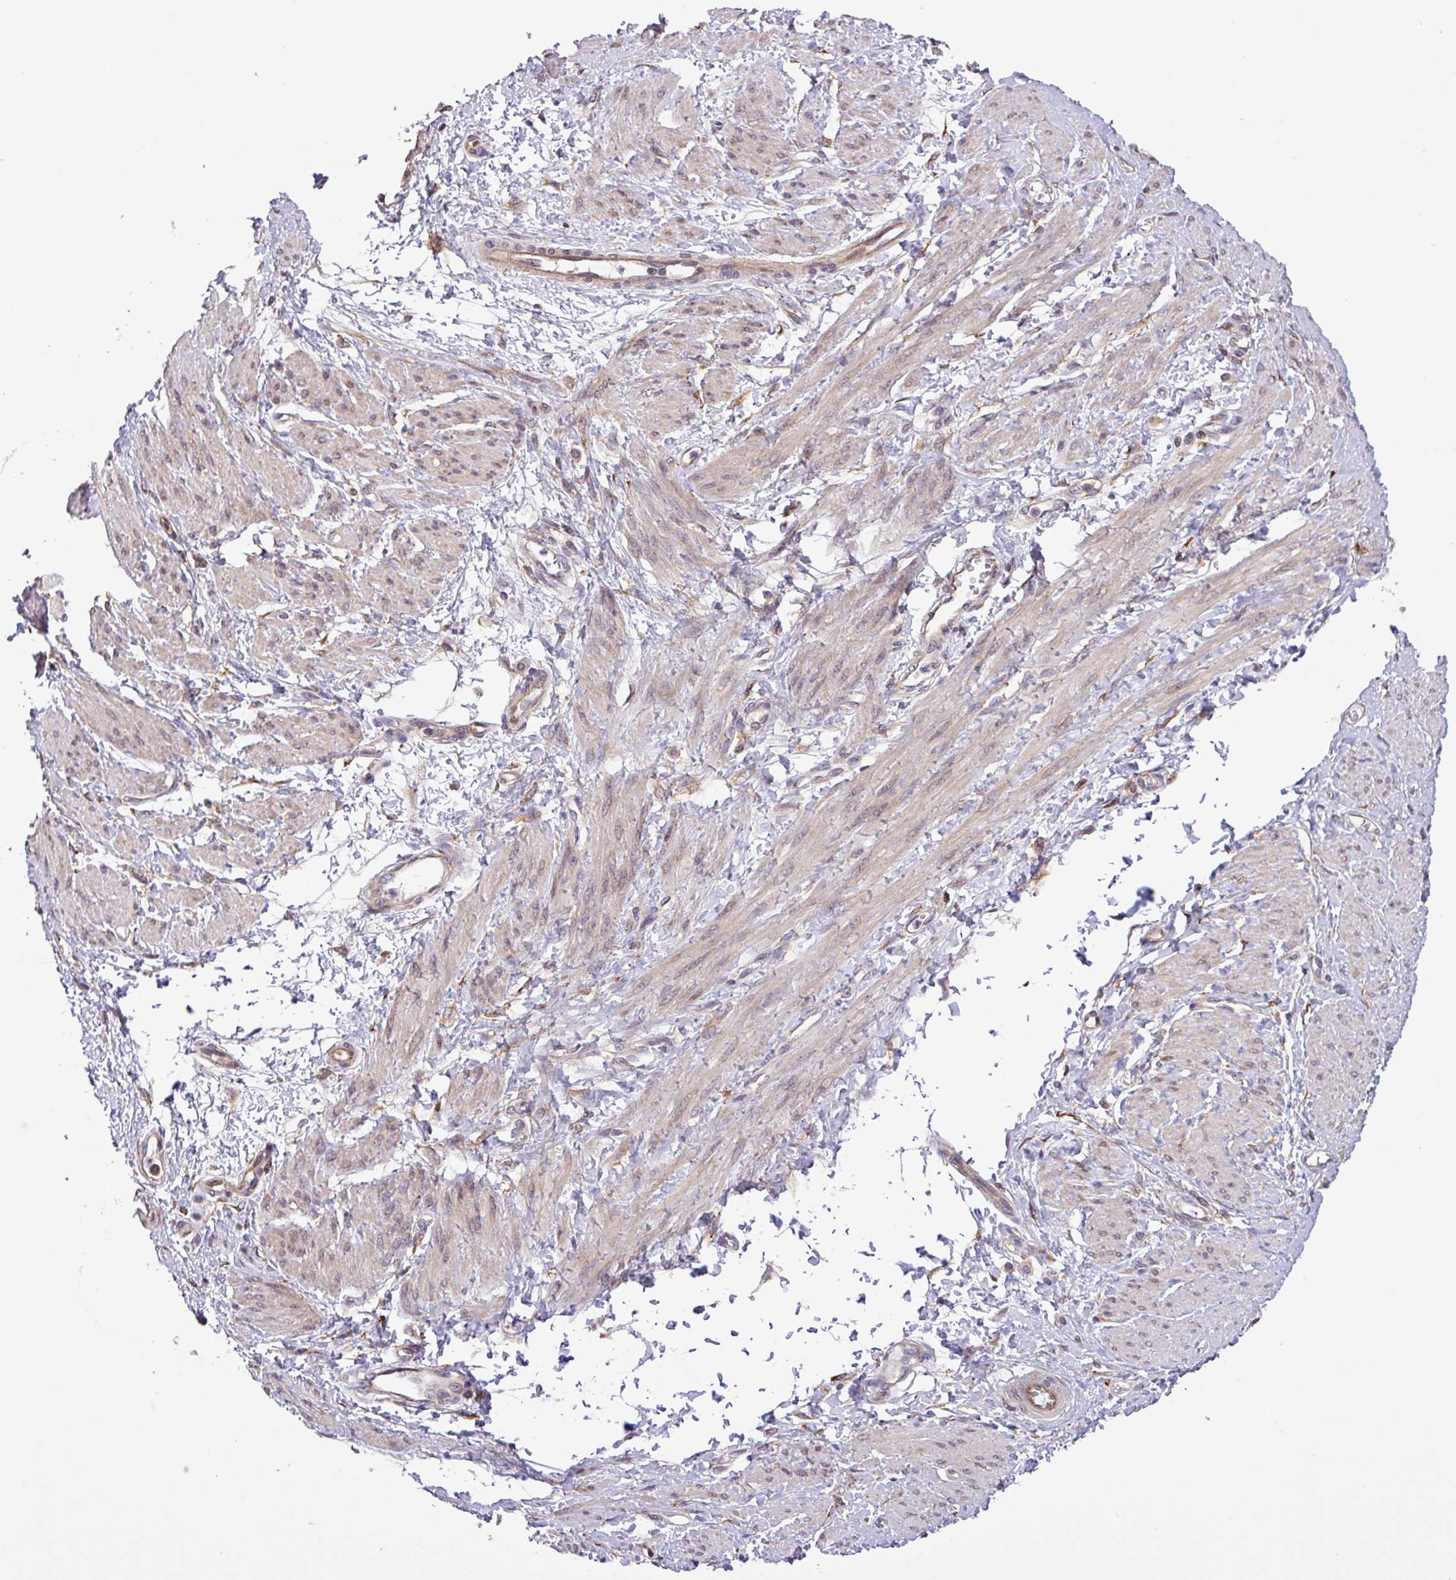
{"staining": {"intensity": "weak", "quantity": "25%-75%", "location": "cytoplasmic/membranous"}, "tissue": "smooth muscle", "cell_type": "Smooth muscle cells", "image_type": "normal", "snomed": [{"axis": "morphology", "description": "Normal tissue, NOS"}, {"axis": "topography", "description": "Smooth muscle"}, {"axis": "topography", "description": "Uterus"}], "caption": "Immunohistochemistry of benign smooth muscle exhibits low levels of weak cytoplasmic/membranous positivity in about 25%-75% of smooth muscle cells.", "gene": "MEGF6", "patient": {"sex": "female", "age": 39}}